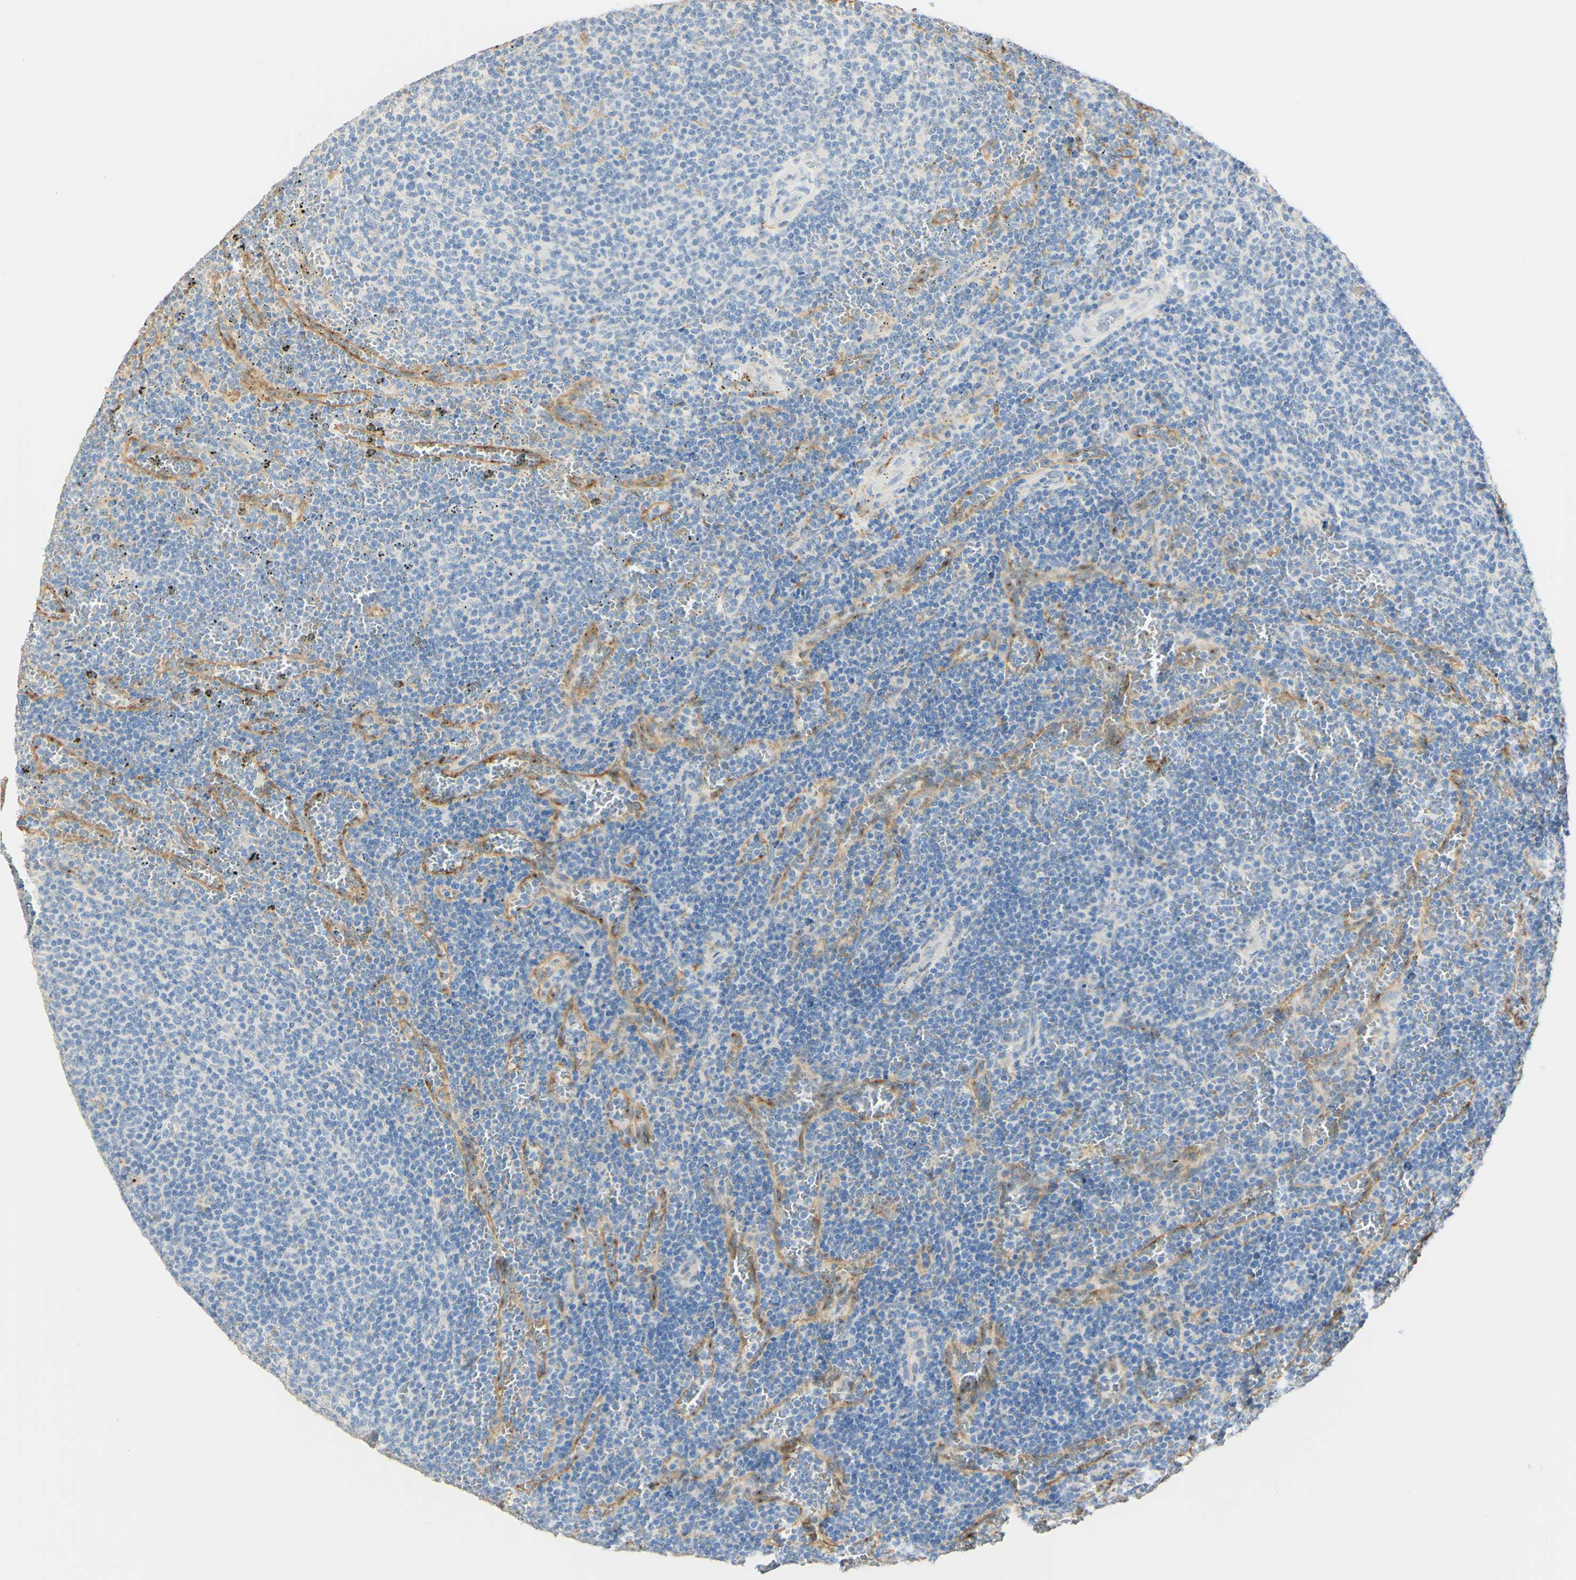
{"staining": {"intensity": "weak", "quantity": "<25%", "location": "cytoplasmic/membranous"}, "tissue": "lymphoma", "cell_type": "Tumor cells", "image_type": "cancer", "snomed": [{"axis": "morphology", "description": "Malignant lymphoma, non-Hodgkin's type, Low grade"}, {"axis": "topography", "description": "Spleen"}], "caption": "High magnification brightfield microscopy of lymphoma stained with DAB (brown) and counterstained with hematoxylin (blue): tumor cells show no significant staining.", "gene": "FCGRT", "patient": {"sex": "female", "age": 50}}